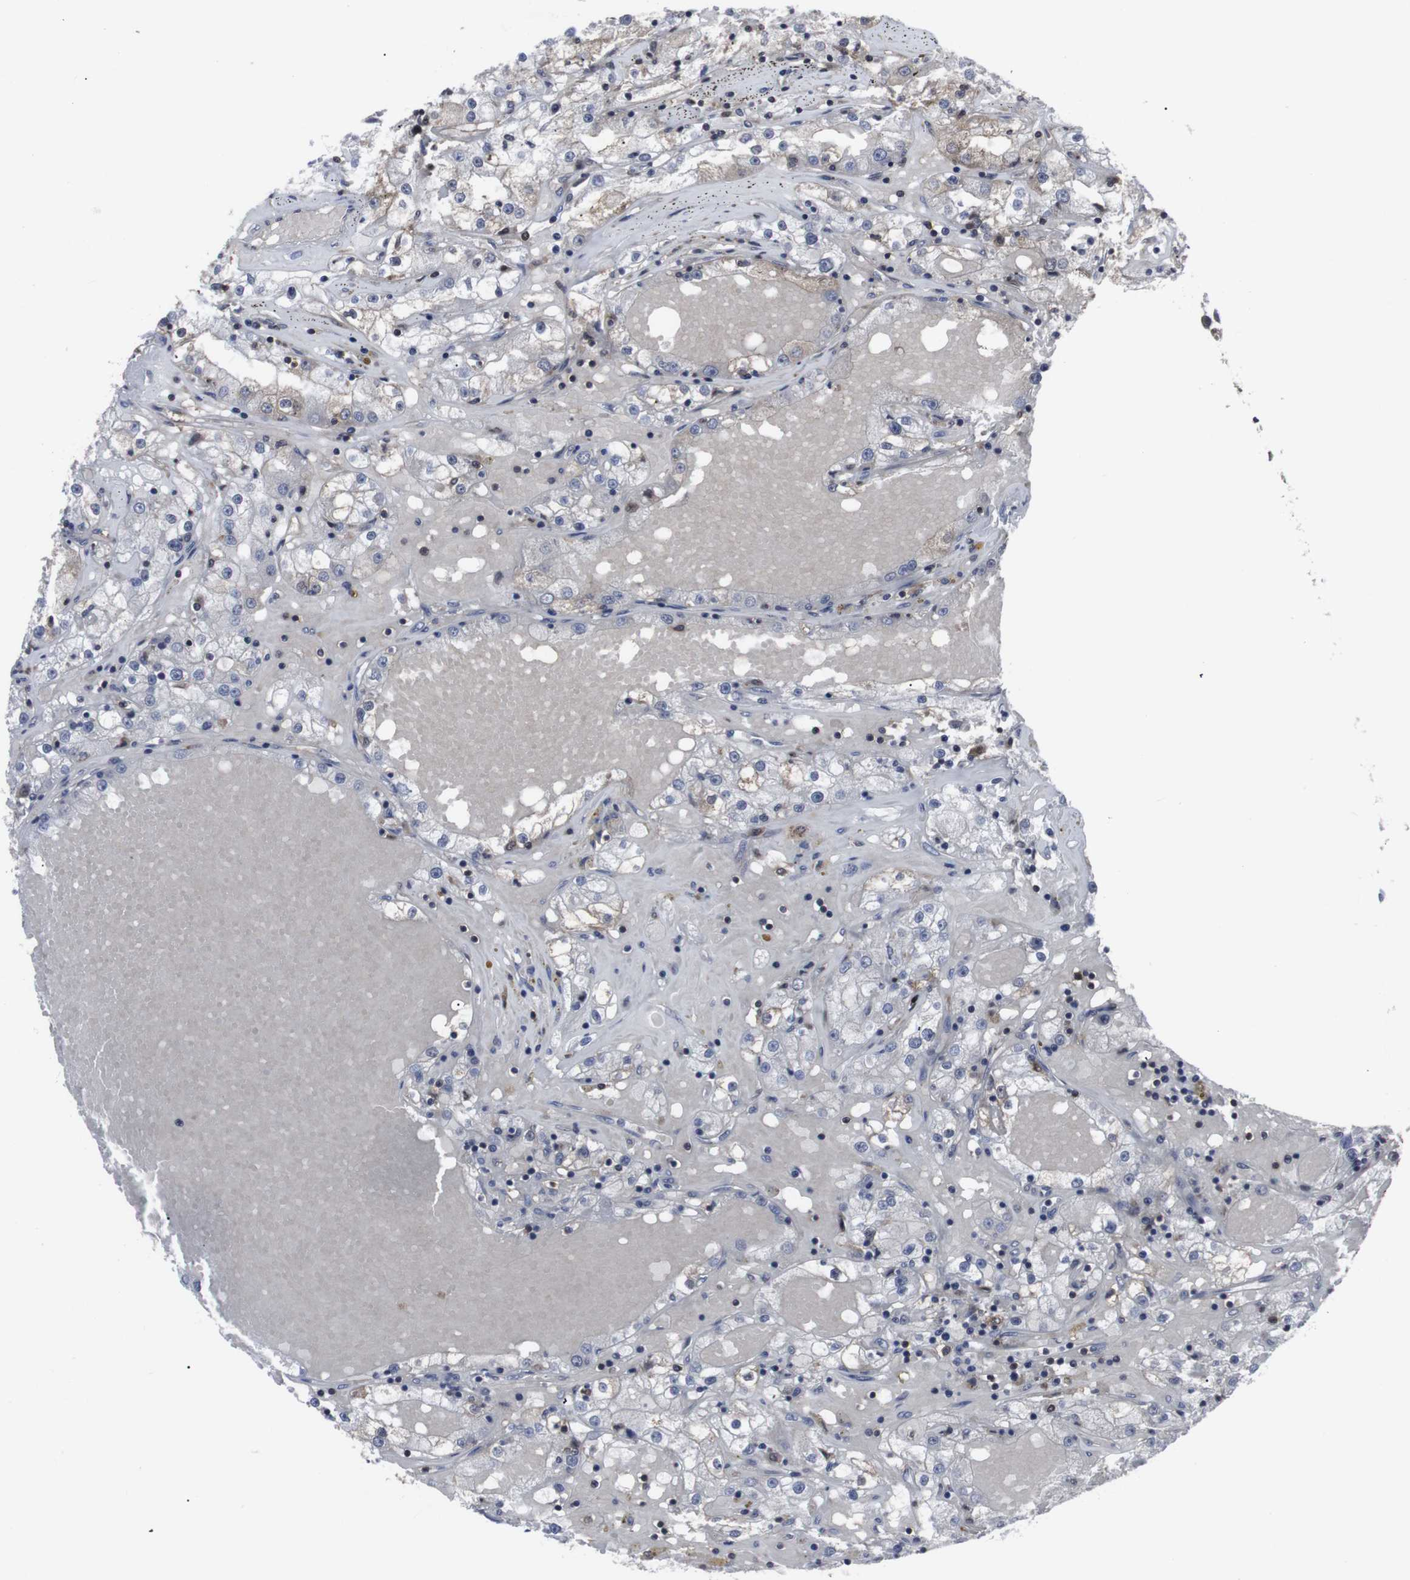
{"staining": {"intensity": "weak", "quantity": "25%-75%", "location": "cytoplasmic/membranous"}, "tissue": "renal cancer", "cell_type": "Tumor cells", "image_type": "cancer", "snomed": [{"axis": "morphology", "description": "Adenocarcinoma, NOS"}, {"axis": "topography", "description": "Kidney"}], "caption": "DAB (3,3'-diaminobenzidine) immunohistochemical staining of human adenocarcinoma (renal) shows weak cytoplasmic/membranous protein expression in about 25%-75% of tumor cells. (DAB (3,3'-diaminobenzidine) IHC with brightfield microscopy, high magnification).", "gene": "HPRT1", "patient": {"sex": "male", "age": 56}}